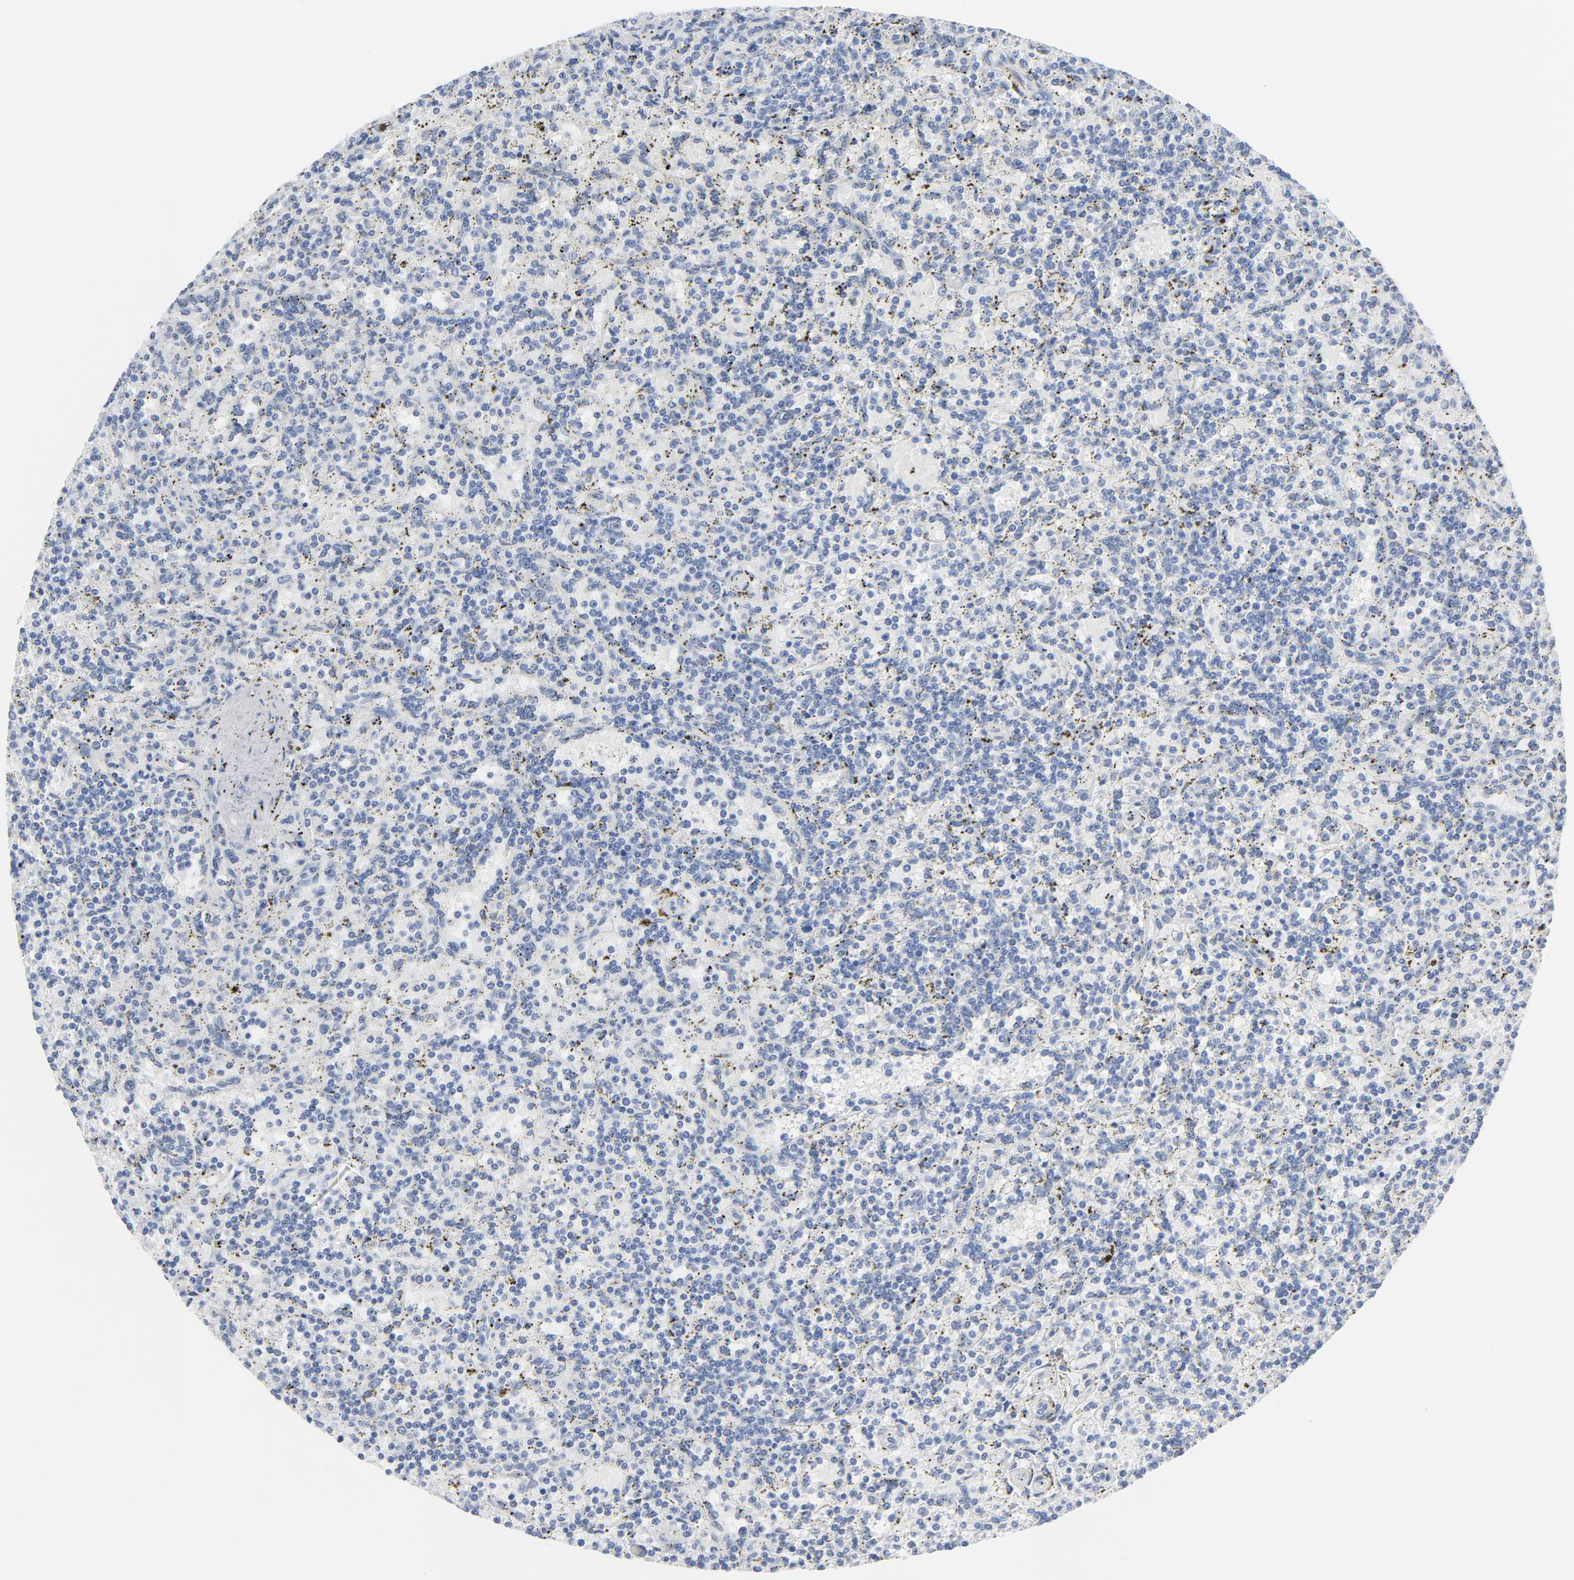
{"staining": {"intensity": "negative", "quantity": "none", "location": "none"}, "tissue": "lymphoma", "cell_type": "Tumor cells", "image_type": "cancer", "snomed": [{"axis": "morphology", "description": "Malignant lymphoma, non-Hodgkin's type, Low grade"}, {"axis": "topography", "description": "Spleen"}], "caption": "Immunohistochemistry (IHC) of malignant lymphoma, non-Hodgkin's type (low-grade) exhibits no staining in tumor cells.", "gene": "TUBB1", "patient": {"sex": "male", "age": 73}}